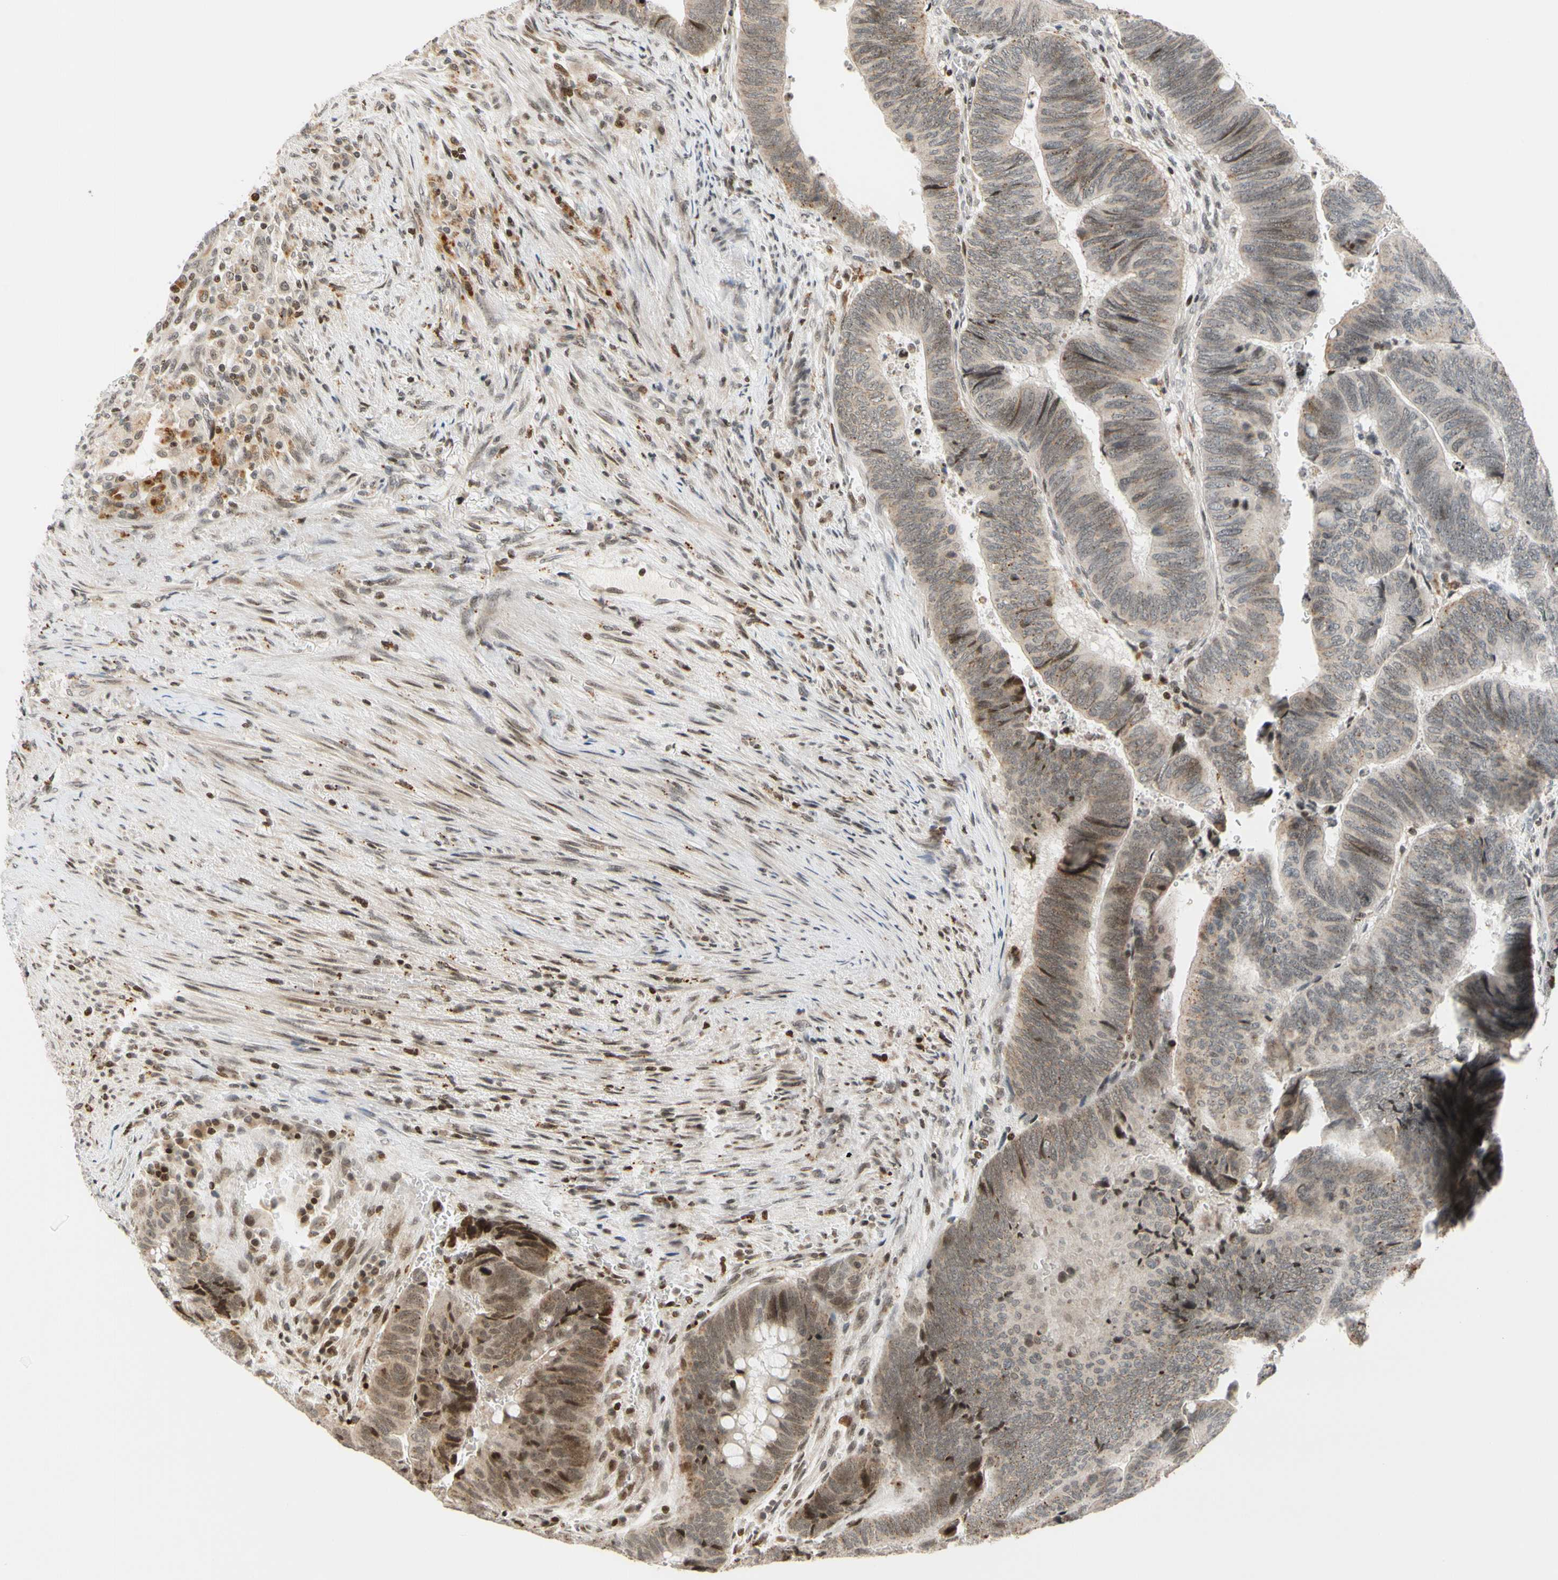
{"staining": {"intensity": "weak", "quantity": "<25%", "location": "cytoplasmic/membranous,nuclear"}, "tissue": "colorectal cancer", "cell_type": "Tumor cells", "image_type": "cancer", "snomed": [{"axis": "morphology", "description": "Normal tissue, NOS"}, {"axis": "morphology", "description": "Adenocarcinoma, NOS"}, {"axis": "topography", "description": "Rectum"}, {"axis": "topography", "description": "Peripheral nerve tissue"}], "caption": "Tumor cells show no significant positivity in colorectal cancer (adenocarcinoma).", "gene": "CDK7", "patient": {"sex": "male", "age": 92}}